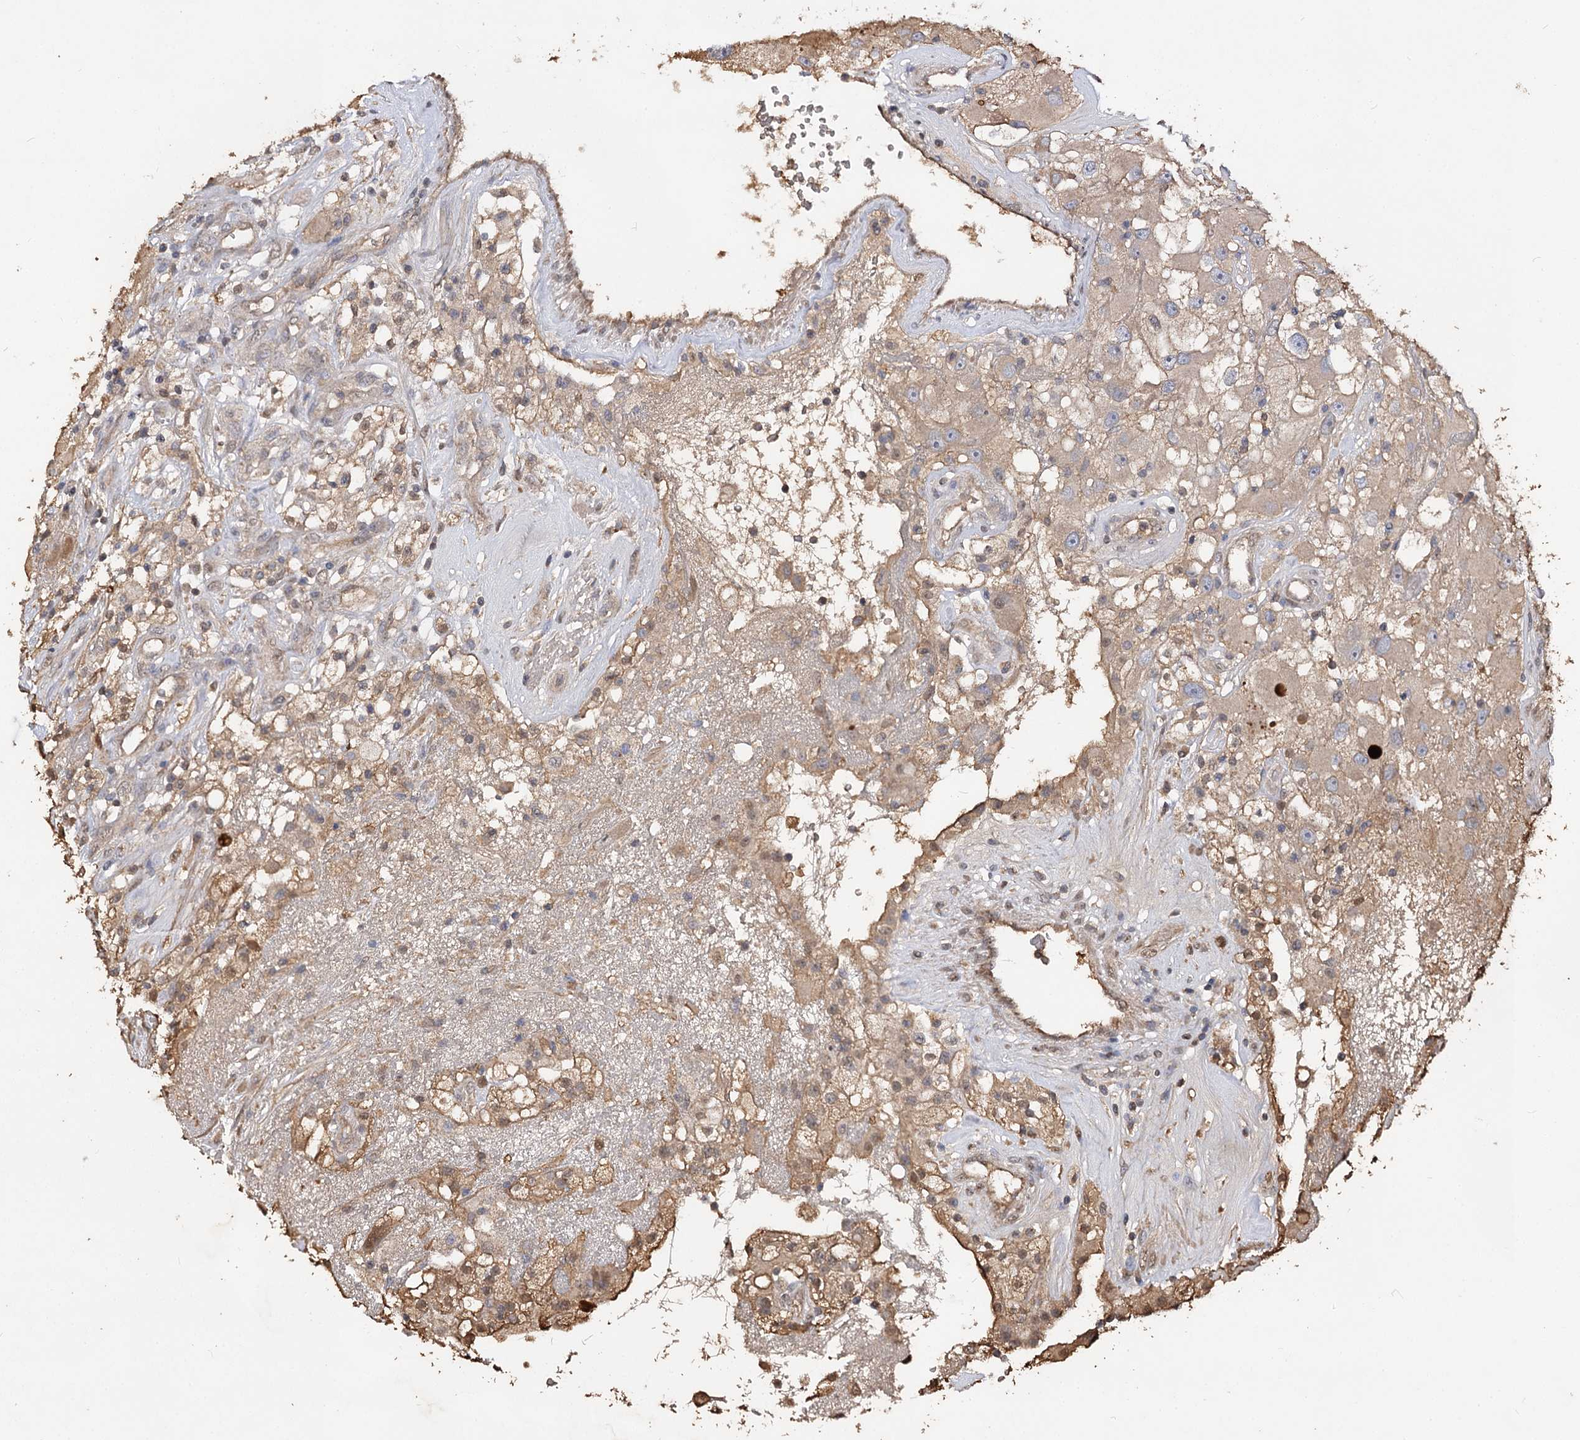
{"staining": {"intensity": "moderate", "quantity": ">75%", "location": "cytoplasmic/membranous"}, "tissue": "renal cancer", "cell_type": "Tumor cells", "image_type": "cancer", "snomed": [{"axis": "morphology", "description": "Adenocarcinoma, NOS"}, {"axis": "topography", "description": "Kidney"}], "caption": "High-power microscopy captured an immunohistochemistry (IHC) image of renal cancer (adenocarcinoma), revealing moderate cytoplasmic/membranous expression in approximately >75% of tumor cells.", "gene": "ARL13A", "patient": {"sex": "female", "age": 52}}